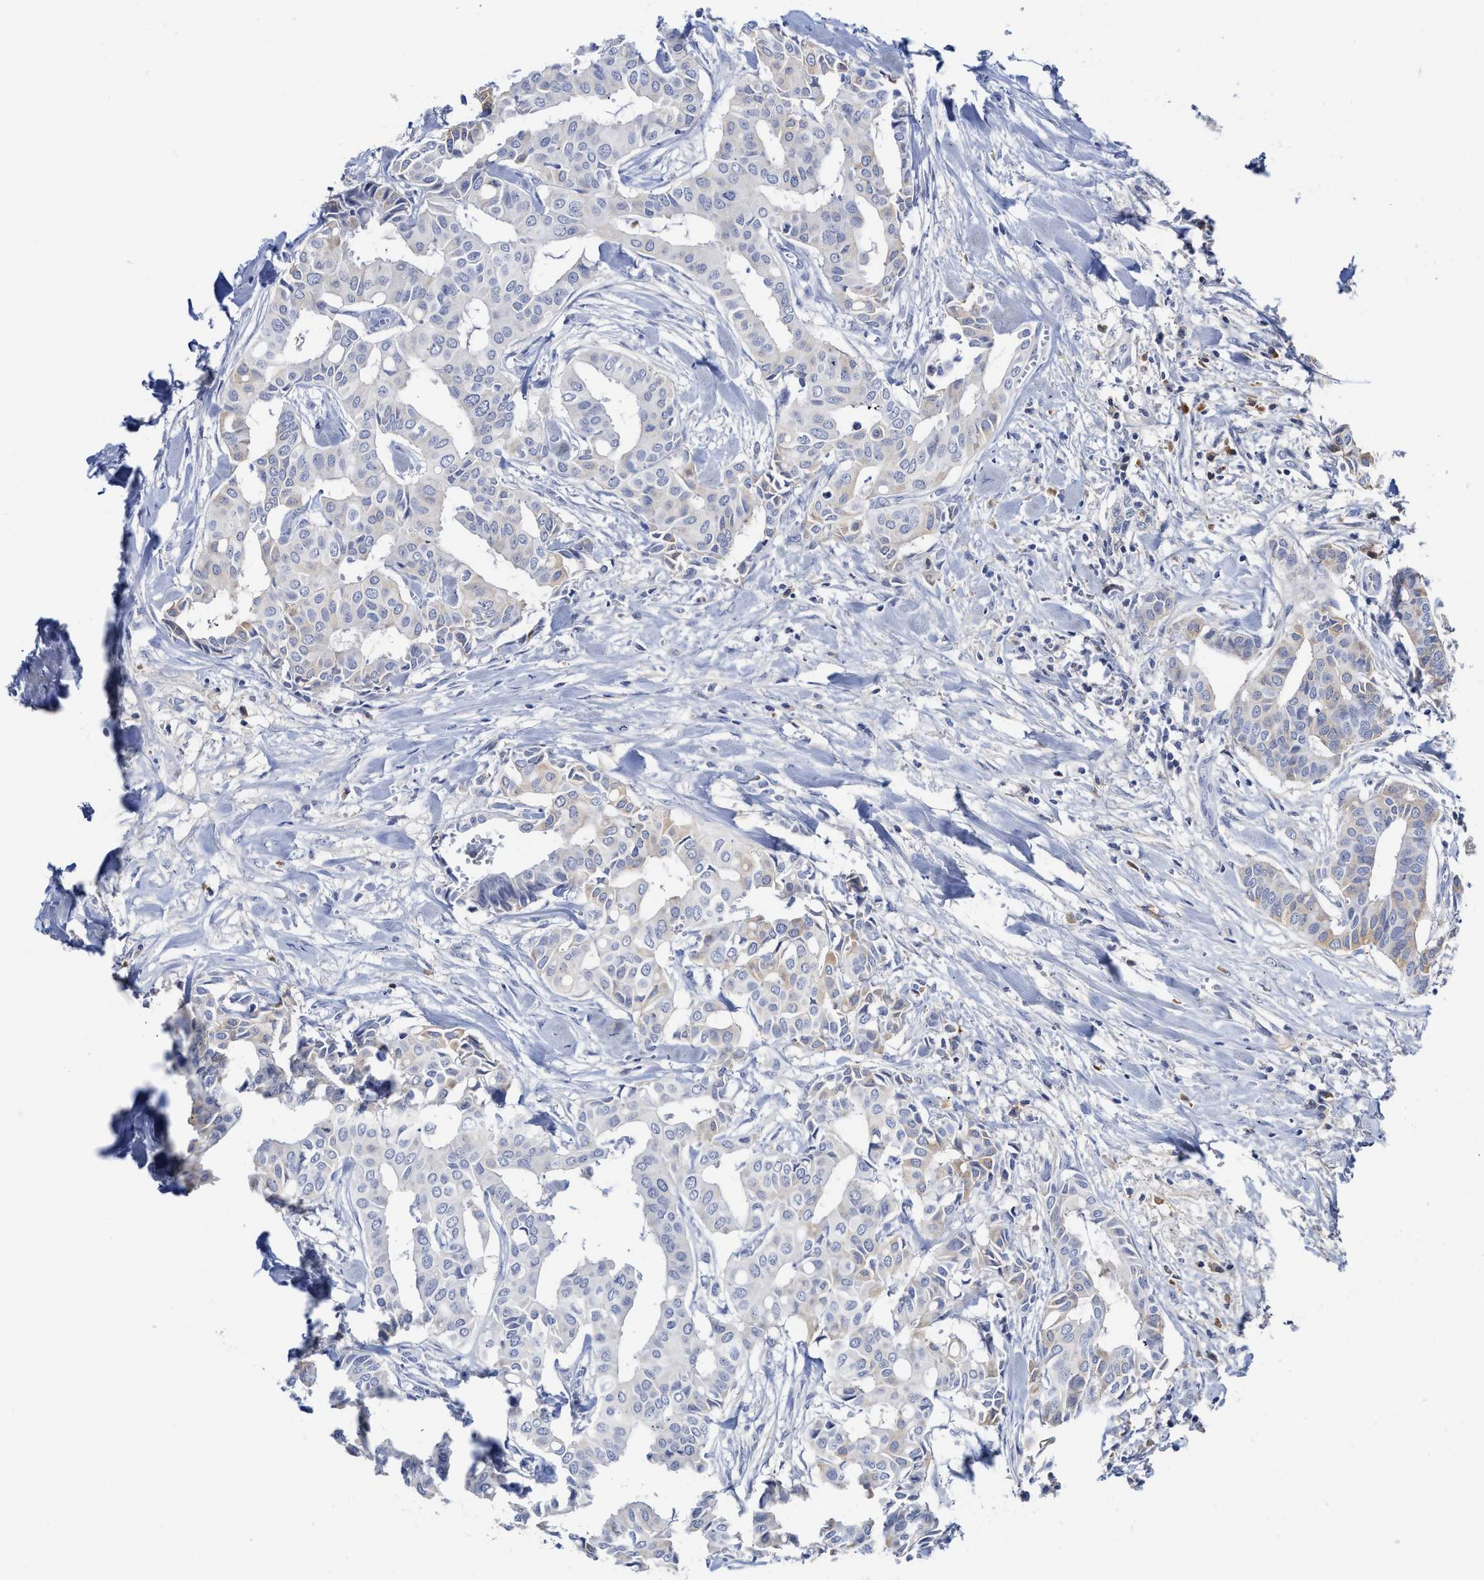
{"staining": {"intensity": "weak", "quantity": "<25%", "location": "cytoplasmic/membranous"}, "tissue": "head and neck cancer", "cell_type": "Tumor cells", "image_type": "cancer", "snomed": [{"axis": "morphology", "description": "Adenocarcinoma, NOS"}, {"axis": "topography", "description": "Salivary gland"}, {"axis": "topography", "description": "Head-Neck"}], "caption": "Head and neck cancer (adenocarcinoma) was stained to show a protein in brown. There is no significant positivity in tumor cells.", "gene": "C2", "patient": {"sex": "female", "age": 59}}